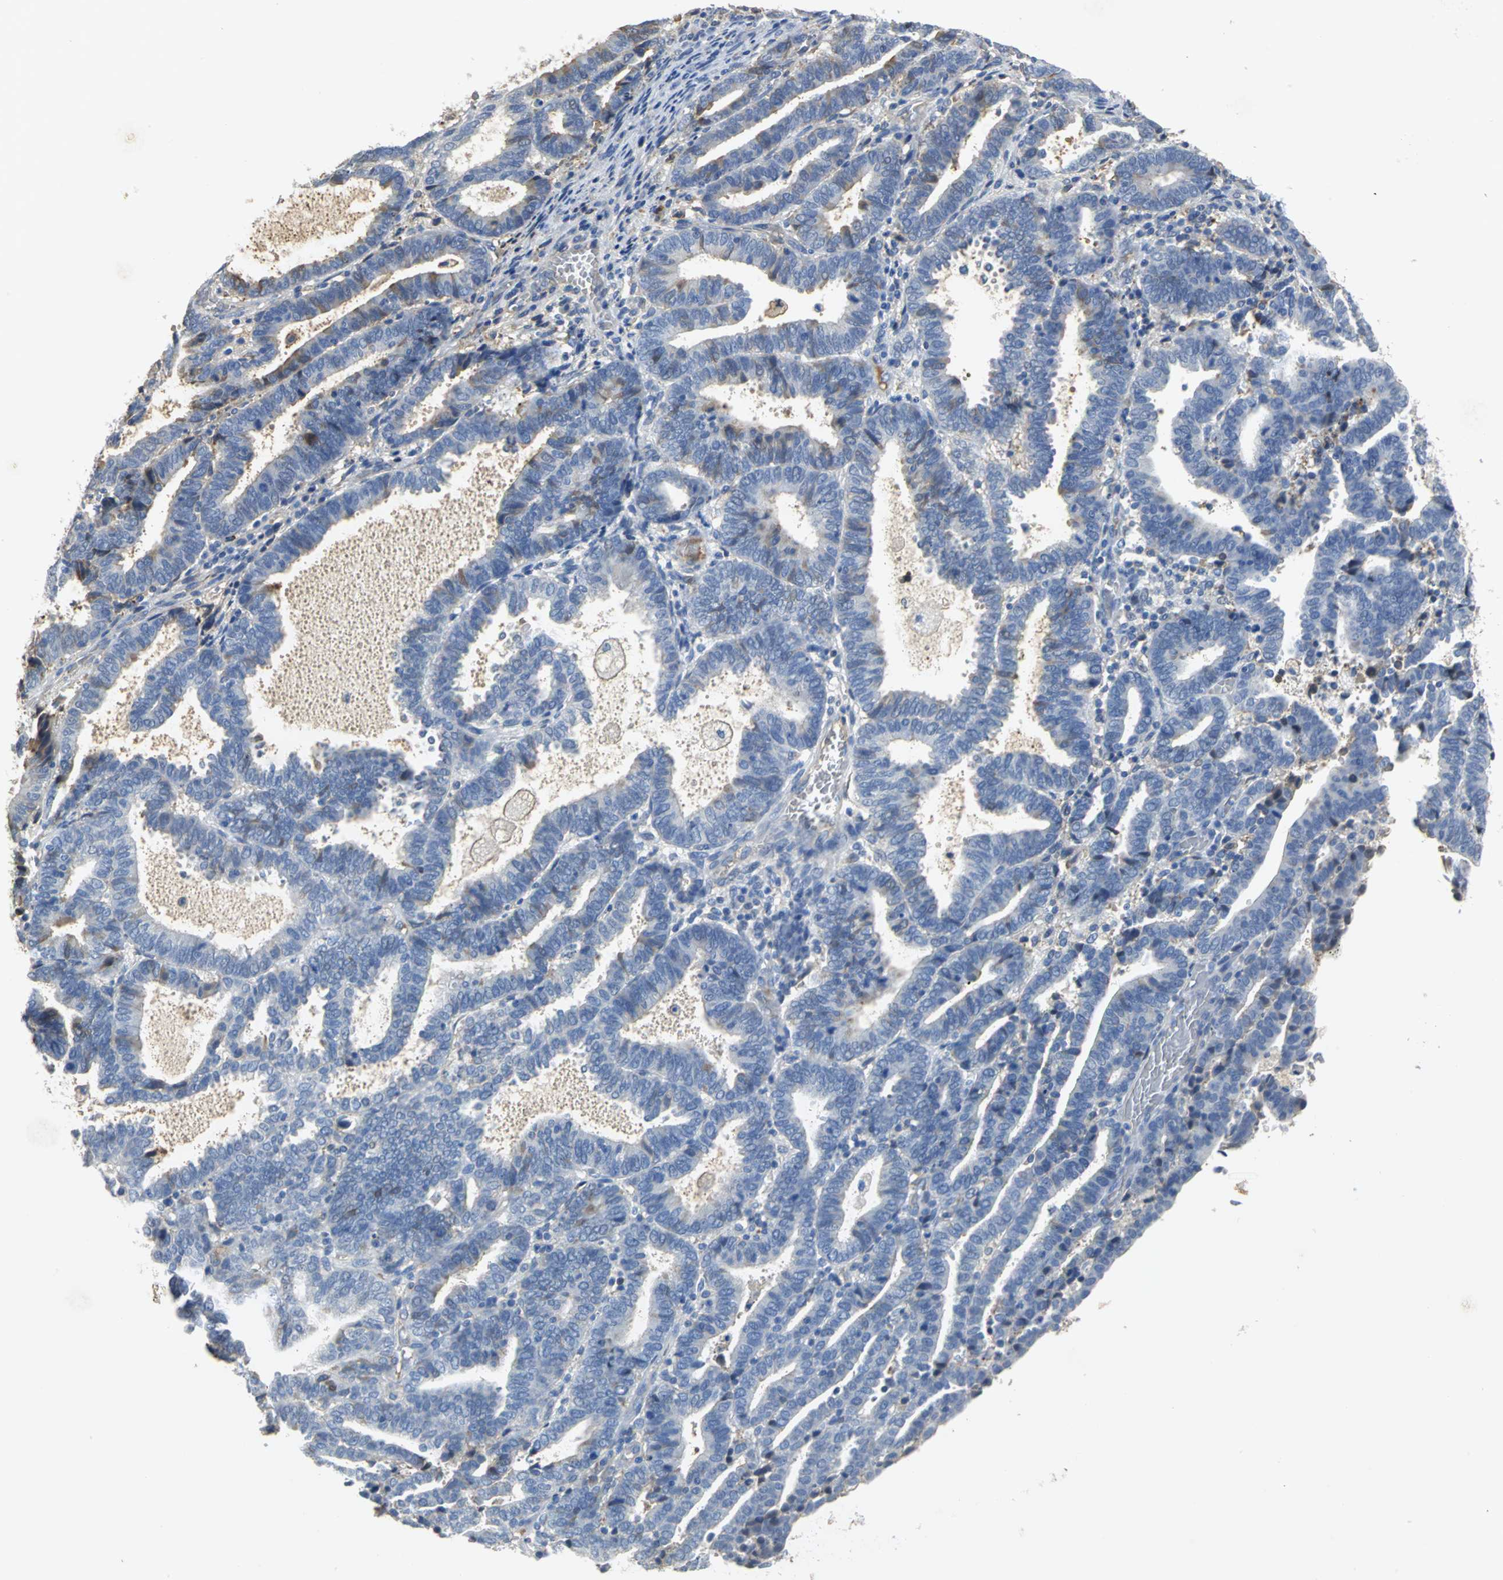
{"staining": {"intensity": "moderate", "quantity": "<25%", "location": "cytoplasmic/membranous"}, "tissue": "endometrial cancer", "cell_type": "Tumor cells", "image_type": "cancer", "snomed": [{"axis": "morphology", "description": "Adenocarcinoma, NOS"}, {"axis": "topography", "description": "Uterus"}], "caption": "High-magnification brightfield microscopy of endometrial adenocarcinoma stained with DAB (brown) and counterstained with hematoxylin (blue). tumor cells exhibit moderate cytoplasmic/membranous staining is present in about<25% of cells. The protein is shown in brown color, while the nuclei are stained blue.", "gene": "GYG2", "patient": {"sex": "female", "age": 83}}